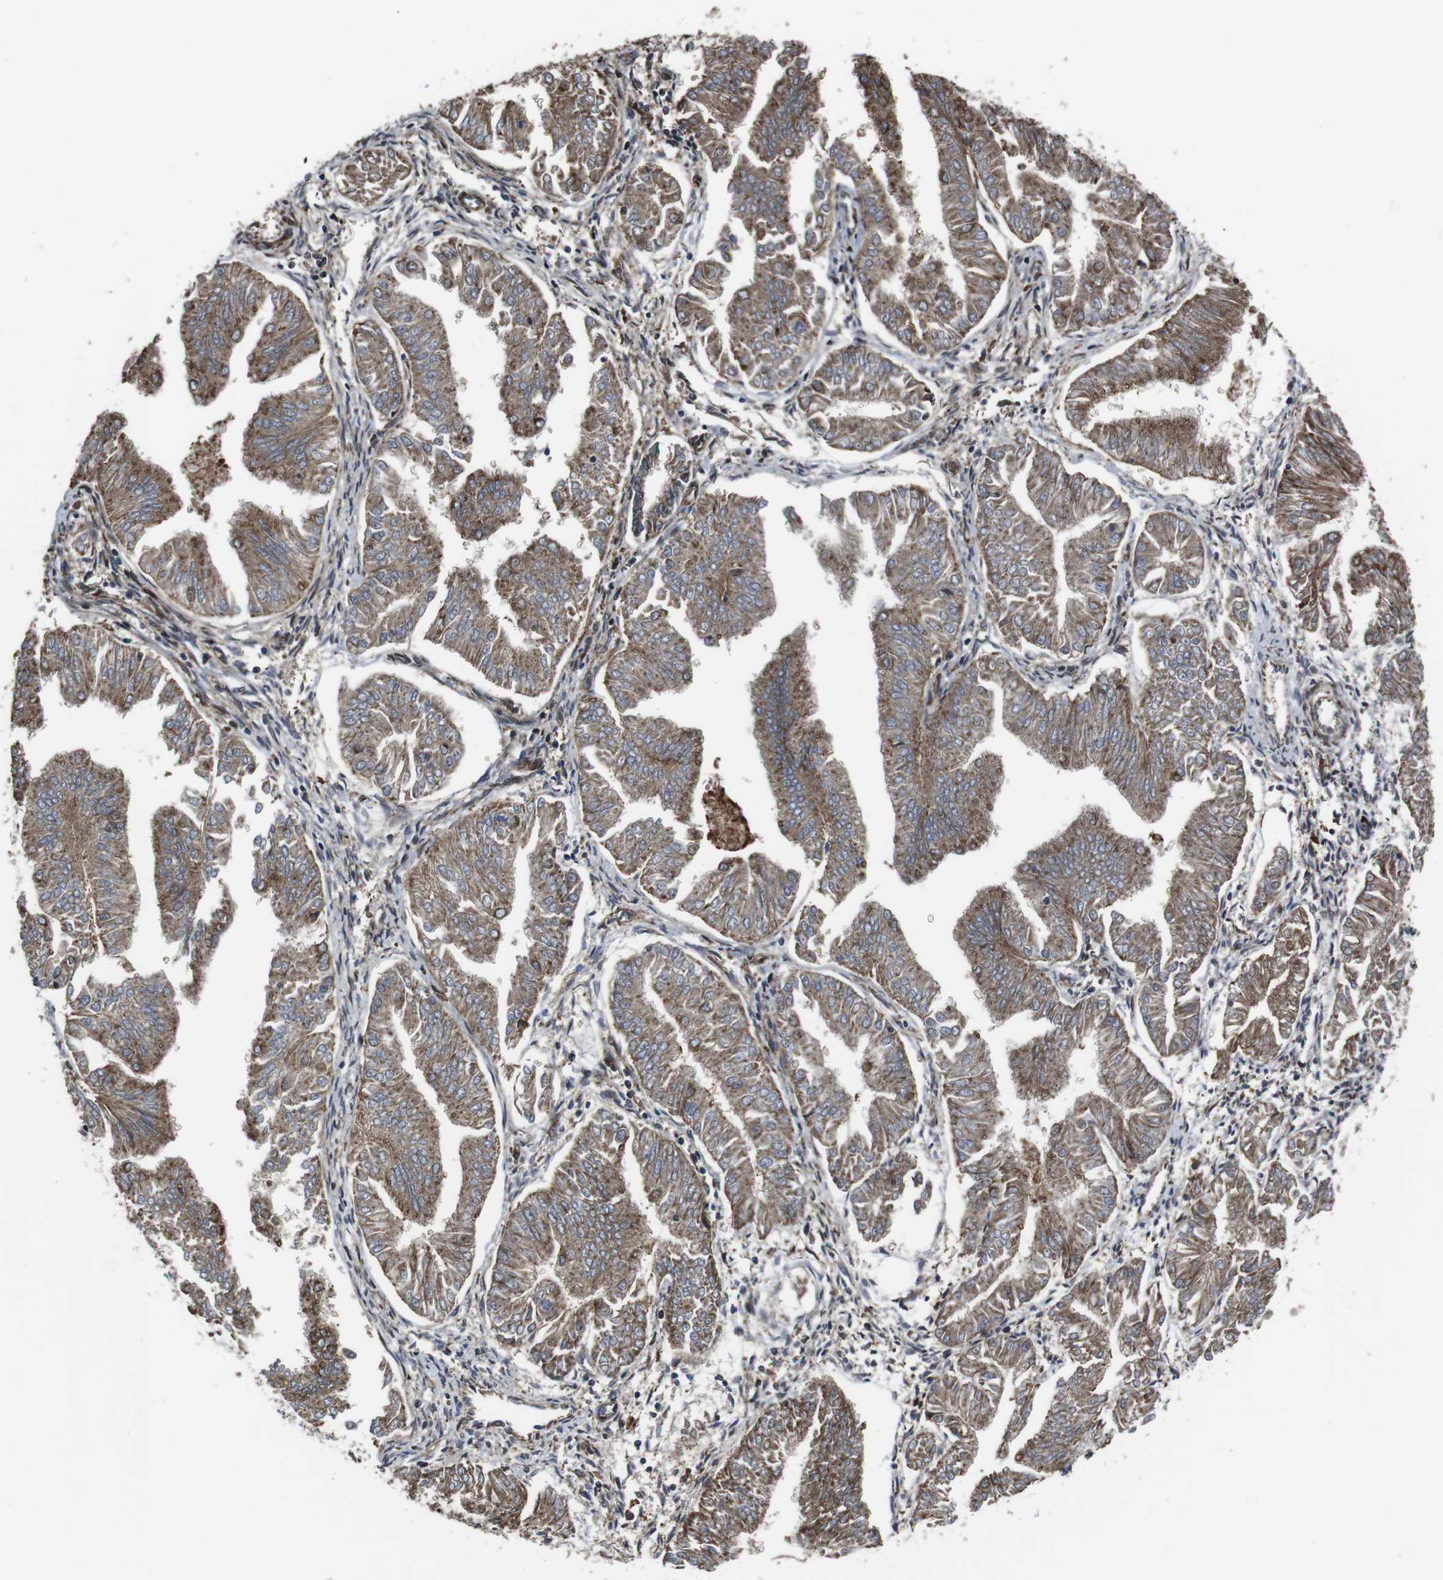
{"staining": {"intensity": "moderate", "quantity": ">75%", "location": "cytoplasmic/membranous"}, "tissue": "endometrial cancer", "cell_type": "Tumor cells", "image_type": "cancer", "snomed": [{"axis": "morphology", "description": "Adenocarcinoma, NOS"}, {"axis": "topography", "description": "Endometrium"}], "caption": "Protein expression analysis of adenocarcinoma (endometrial) reveals moderate cytoplasmic/membranous expression in approximately >75% of tumor cells.", "gene": "SMYD3", "patient": {"sex": "female", "age": 53}}